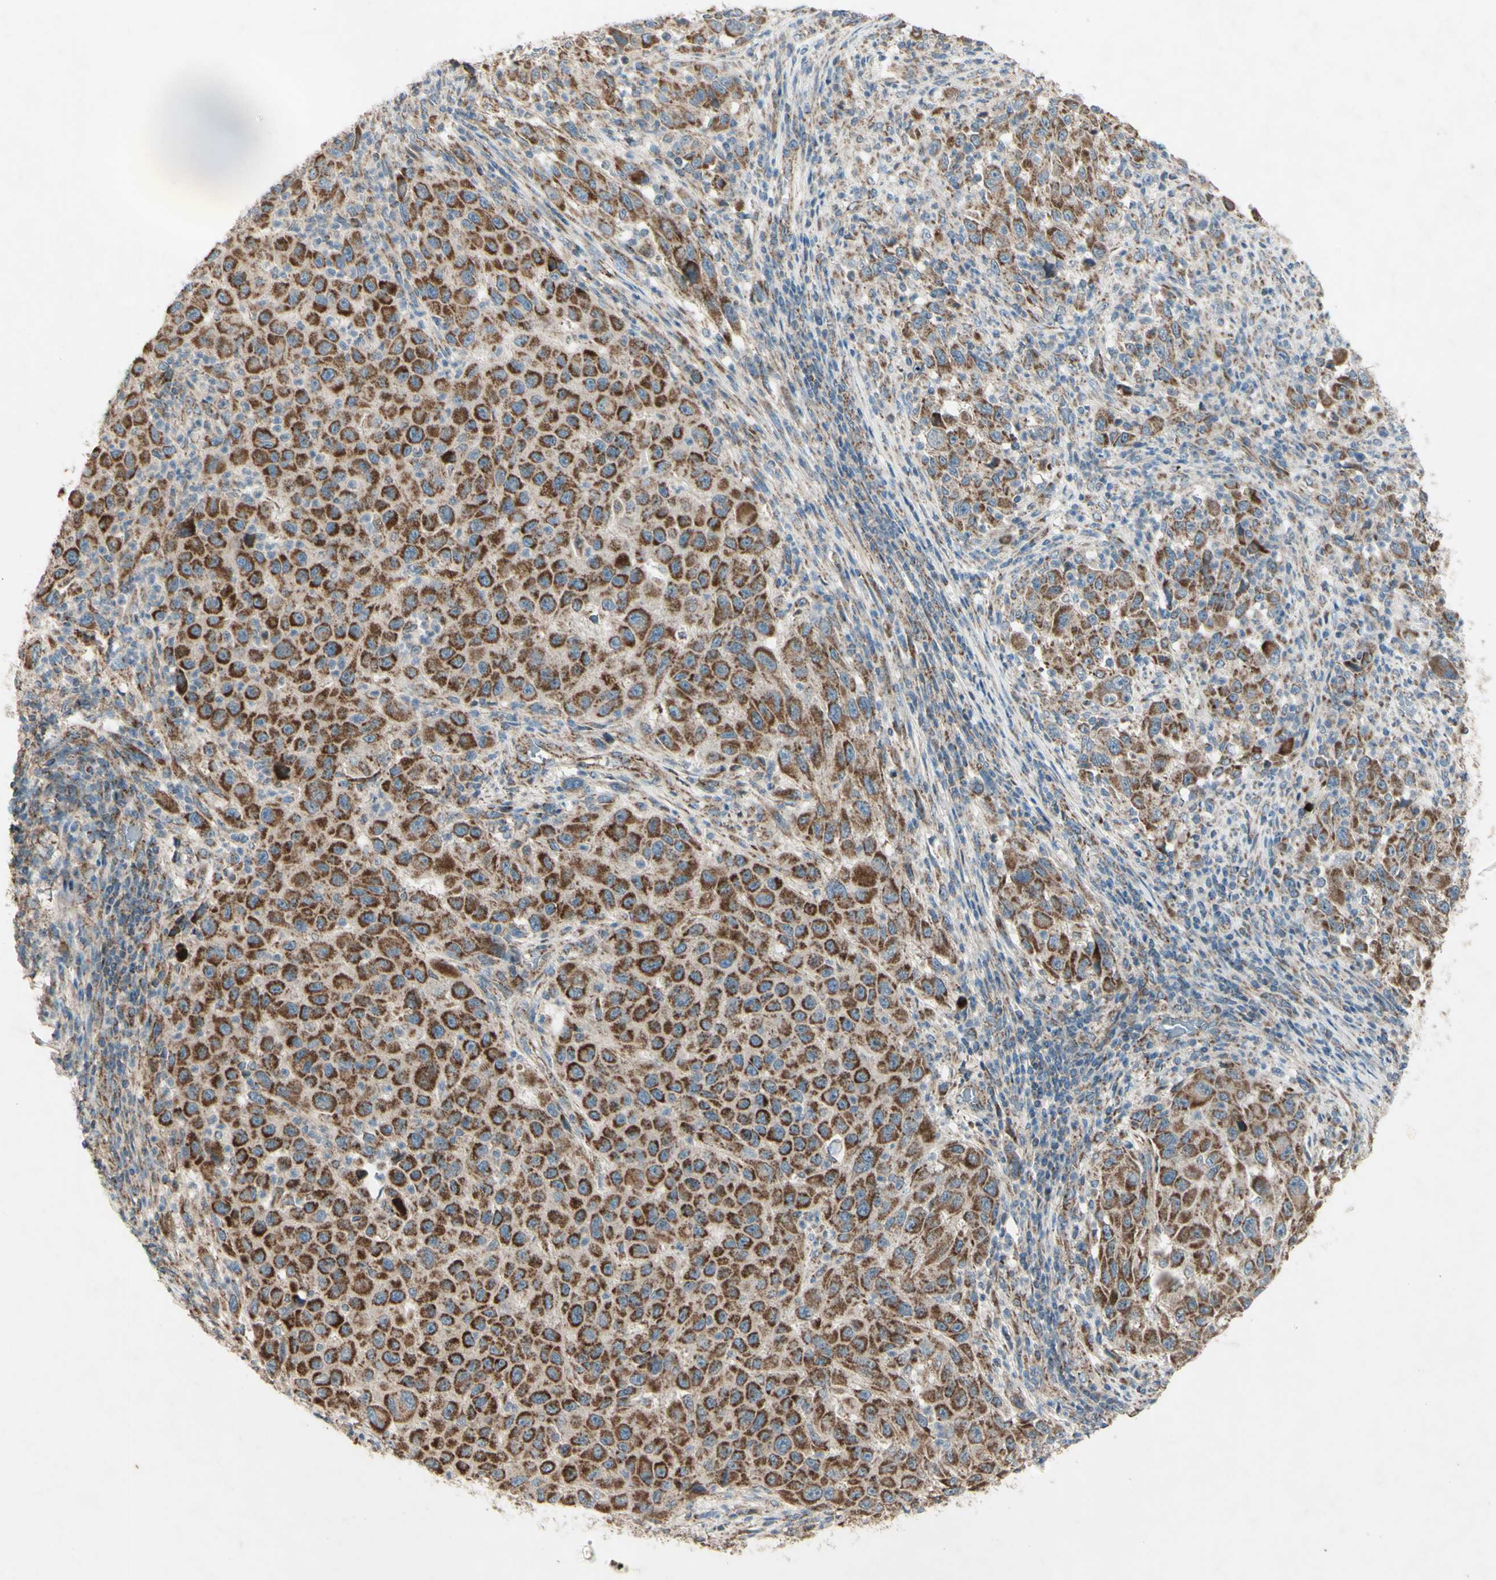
{"staining": {"intensity": "strong", "quantity": ">75%", "location": "cytoplasmic/membranous"}, "tissue": "melanoma", "cell_type": "Tumor cells", "image_type": "cancer", "snomed": [{"axis": "morphology", "description": "Malignant melanoma, Metastatic site"}, {"axis": "topography", "description": "Lymph node"}], "caption": "Immunohistochemistry (IHC) of human melanoma reveals high levels of strong cytoplasmic/membranous expression in approximately >75% of tumor cells. (Stains: DAB (3,3'-diaminobenzidine) in brown, nuclei in blue, Microscopy: brightfield microscopy at high magnification).", "gene": "RHOT1", "patient": {"sex": "male", "age": 61}}